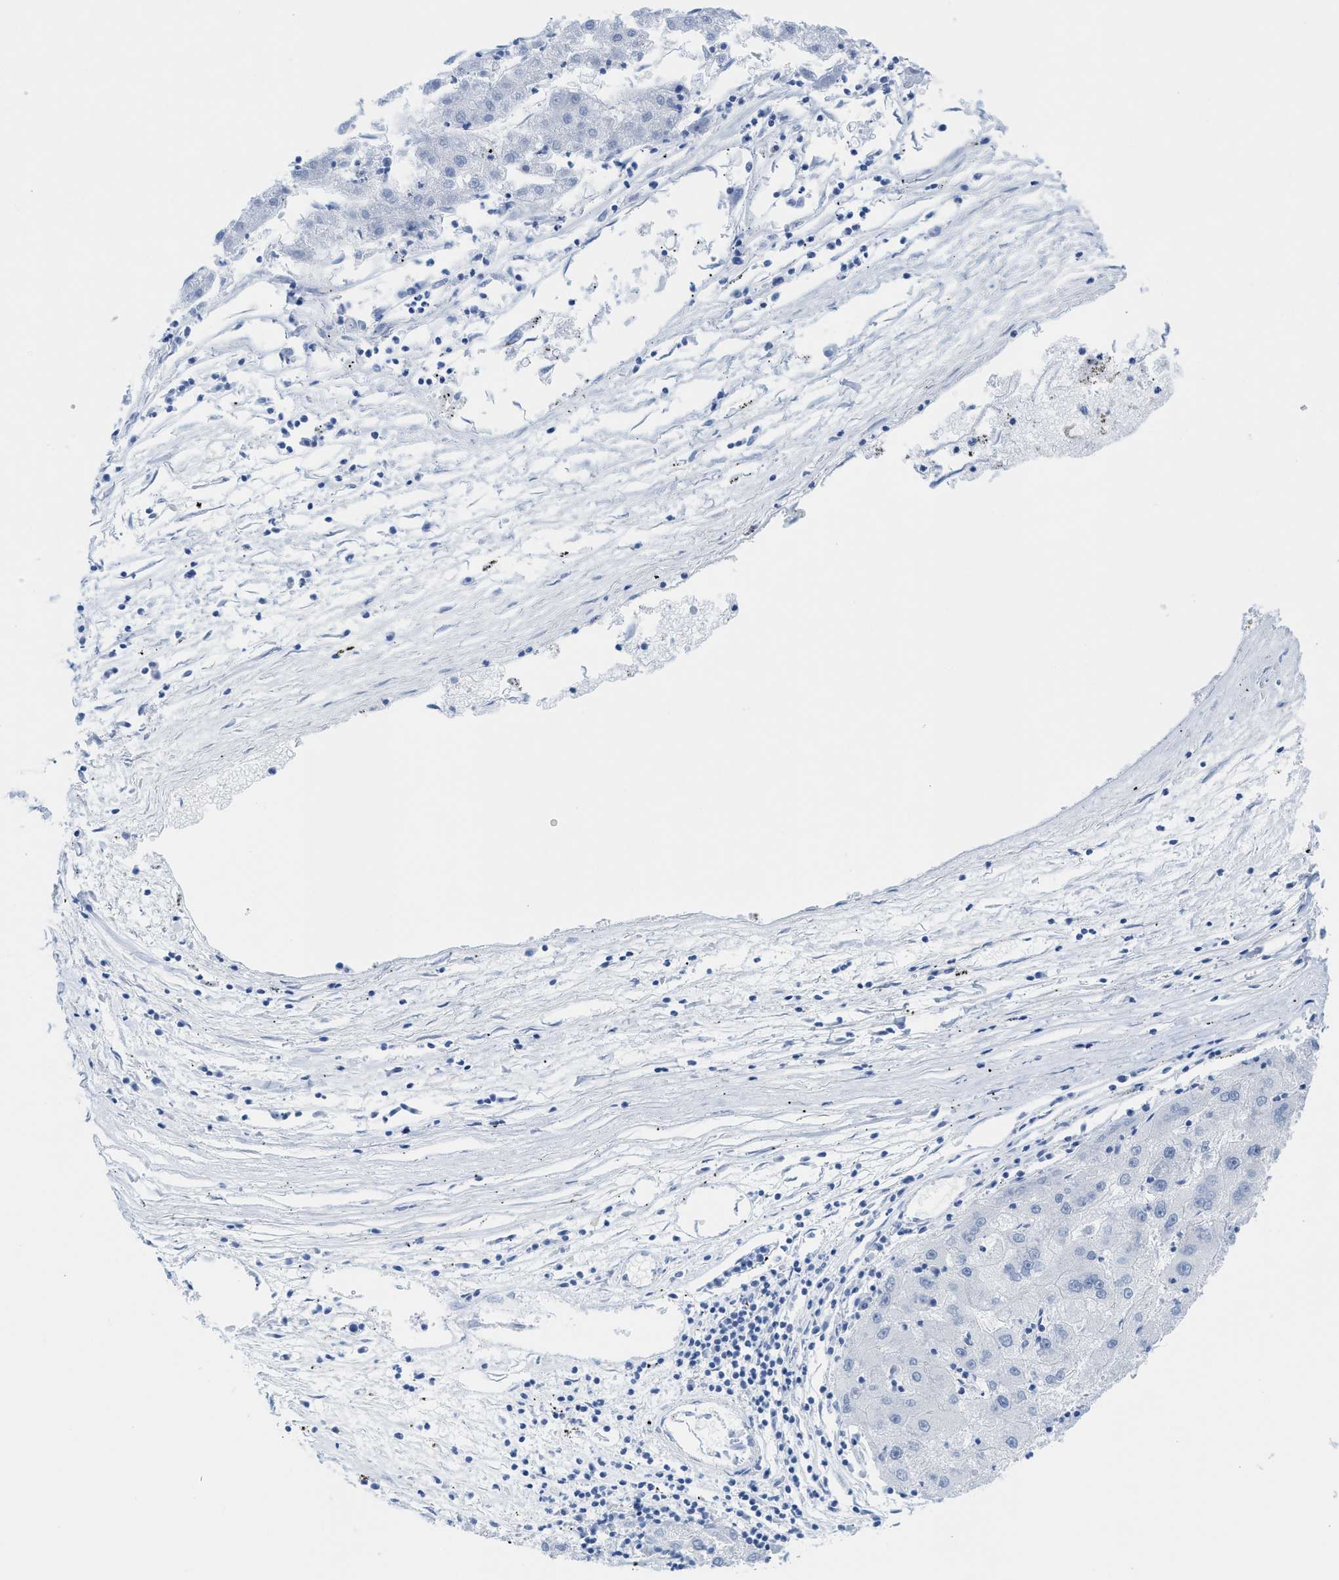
{"staining": {"intensity": "negative", "quantity": "none", "location": "none"}, "tissue": "liver cancer", "cell_type": "Tumor cells", "image_type": "cancer", "snomed": [{"axis": "morphology", "description": "Carcinoma, Hepatocellular, NOS"}, {"axis": "topography", "description": "Liver"}], "caption": "Tumor cells show no significant staining in liver cancer. The staining was performed using DAB (3,3'-diaminobenzidine) to visualize the protein expression in brown, while the nuclei were stained in blue with hematoxylin (Magnification: 20x).", "gene": "TUB", "patient": {"sex": "male", "age": 72}}